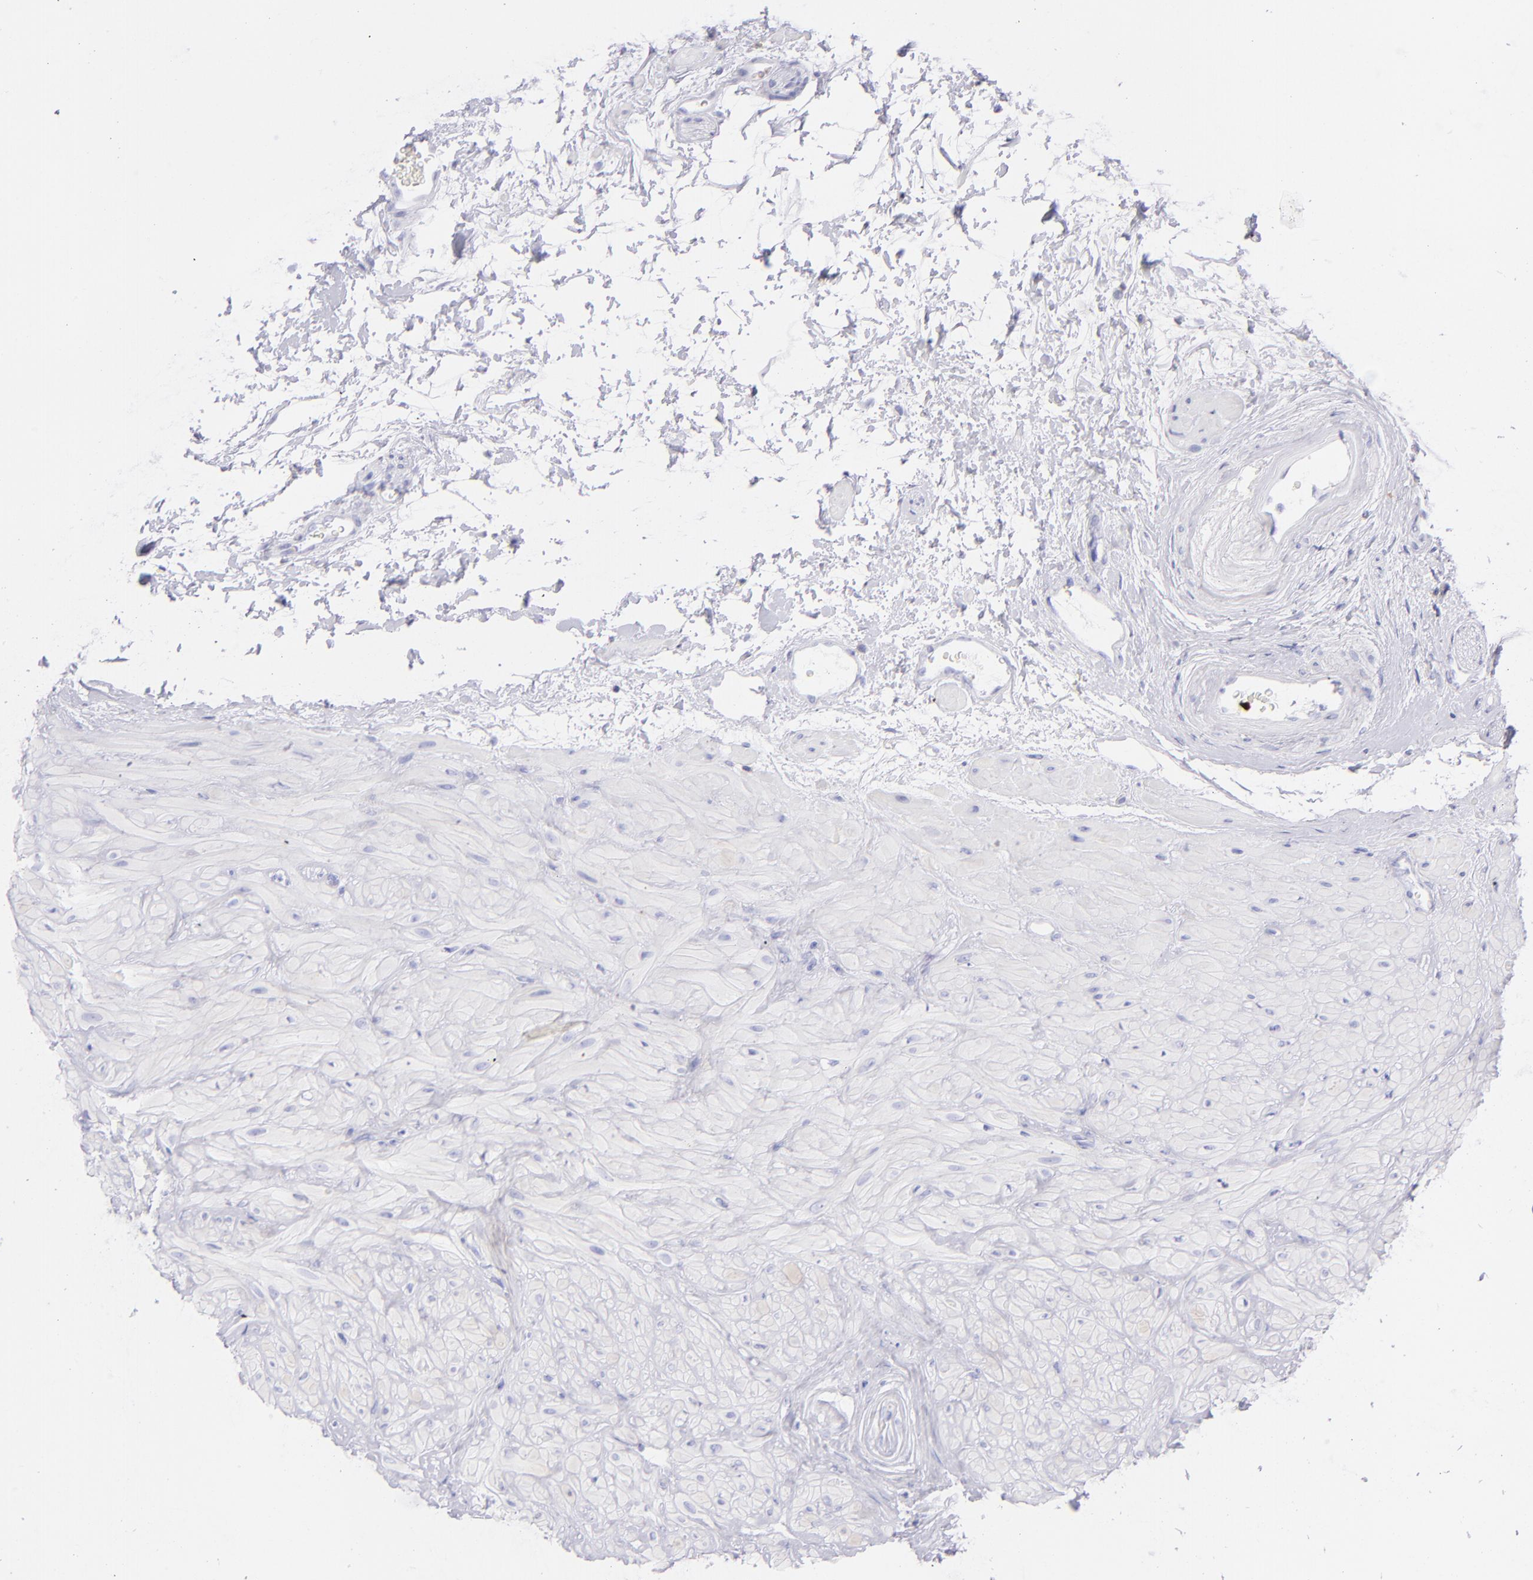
{"staining": {"intensity": "negative", "quantity": "none", "location": "none"}, "tissue": "seminal vesicle", "cell_type": "Glandular cells", "image_type": "normal", "snomed": [{"axis": "morphology", "description": "Normal tissue, NOS"}, {"axis": "topography", "description": "Seminal veicle"}], "caption": "This is an immunohistochemistry histopathology image of normal human seminal vesicle. There is no staining in glandular cells.", "gene": "CD69", "patient": {"sex": "male", "age": 63}}